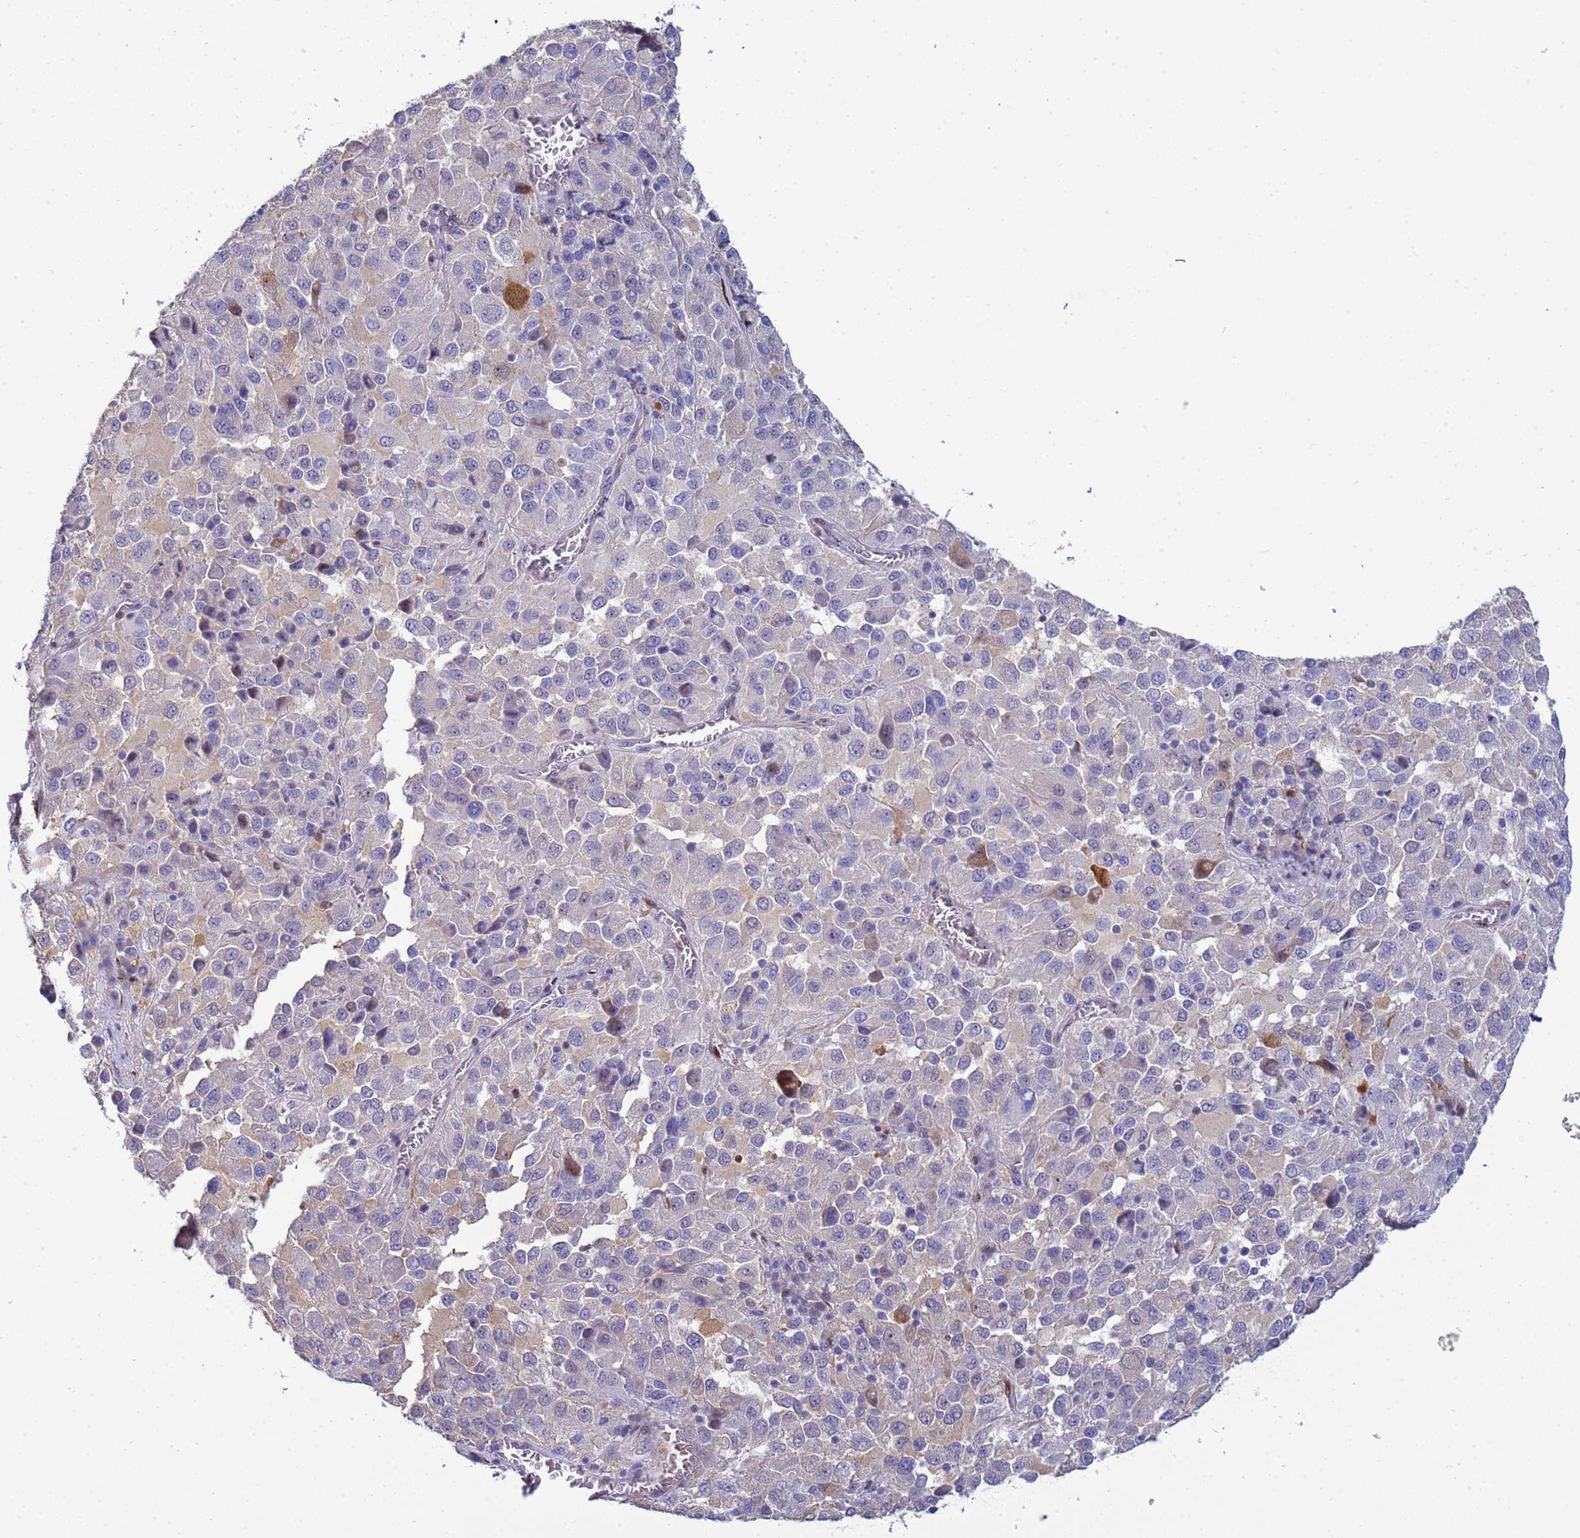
{"staining": {"intensity": "negative", "quantity": "none", "location": "none"}, "tissue": "melanoma", "cell_type": "Tumor cells", "image_type": "cancer", "snomed": [{"axis": "morphology", "description": "Malignant melanoma, Metastatic site"}, {"axis": "topography", "description": "Lung"}], "caption": "Protein analysis of melanoma shows no significant positivity in tumor cells.", "gene": "PPP6R1", "patient": {"sex": "male", "age": 64}}